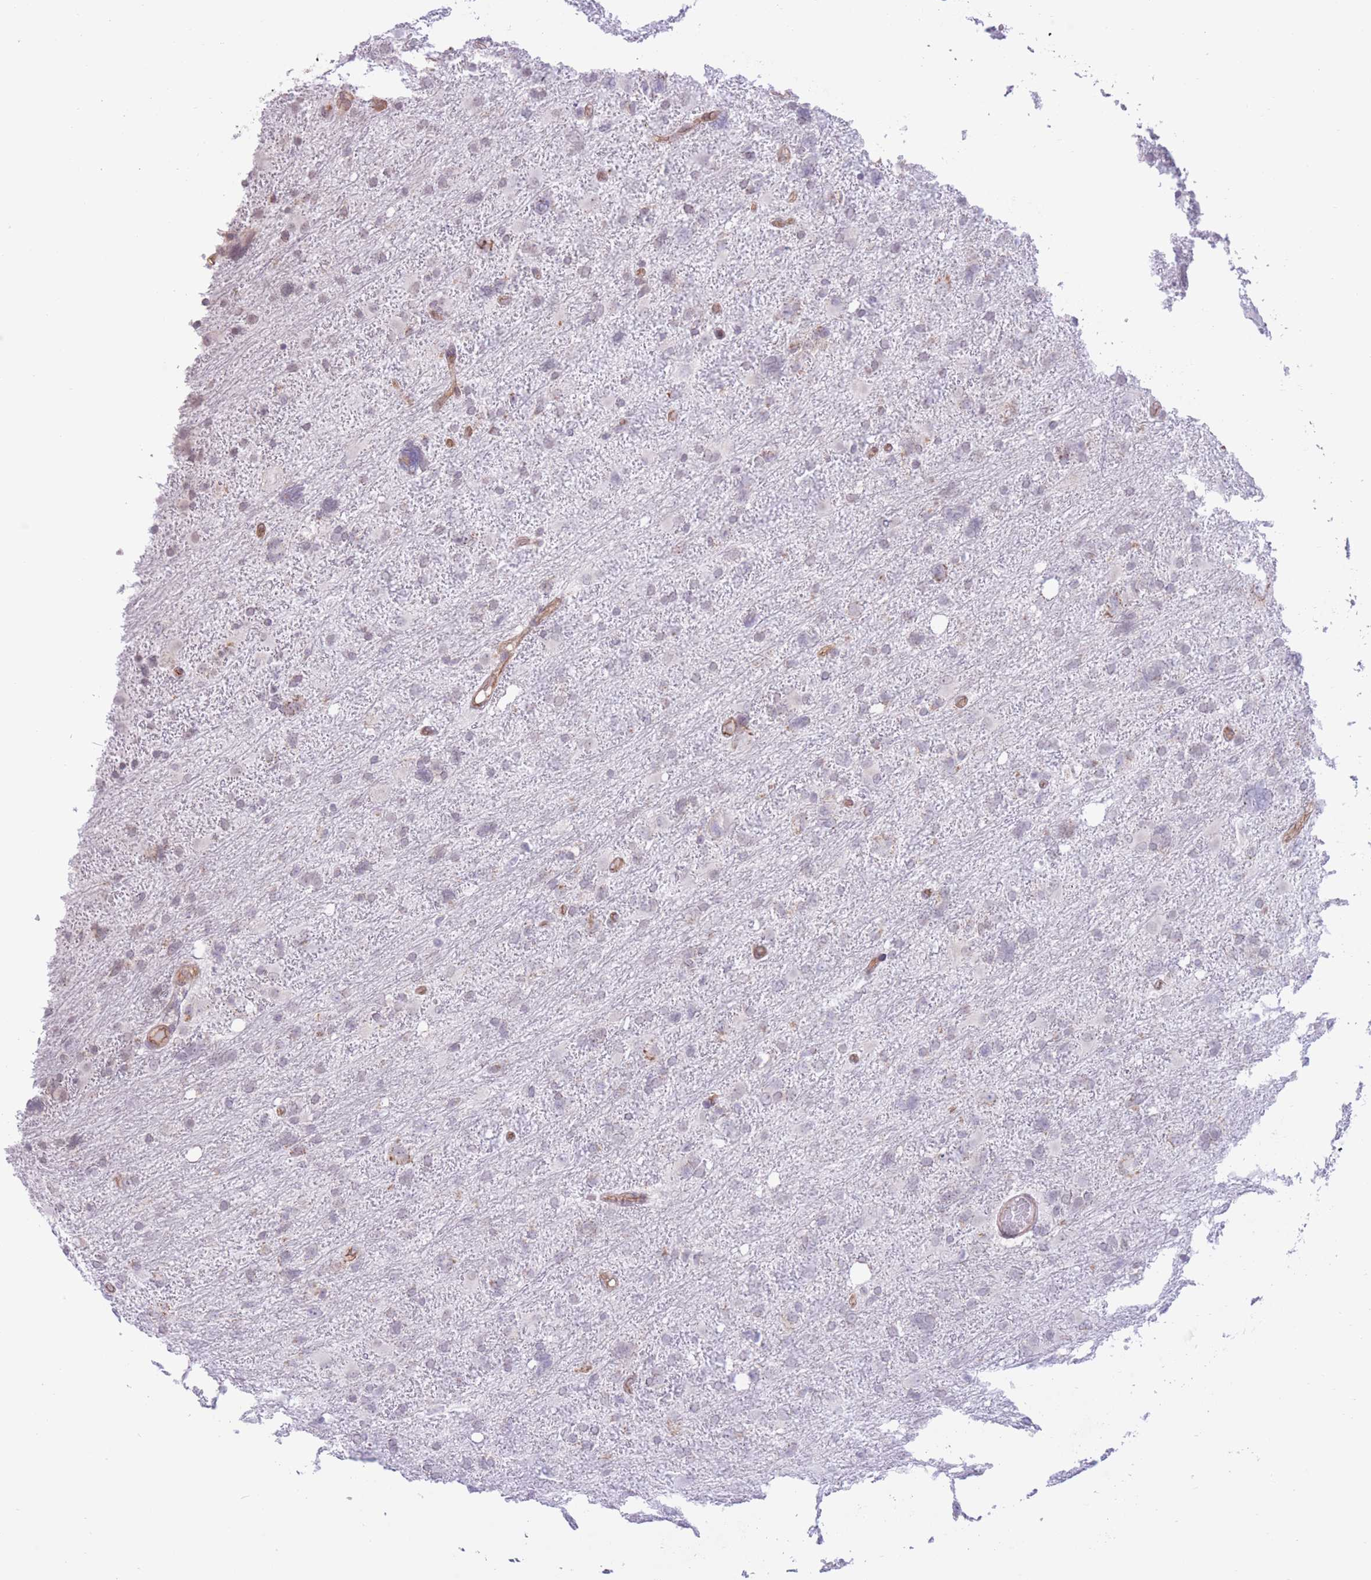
{"staining": {"intensity": "negative", "quantity": "none", "location": "none"}, "tissue": "glioma", "cell_type": "Tumor cells", "image_type": "cancer", "snomed": [{"axis": "morphology", "description": "Glioma, malignant, High grade"}, {"axis": "topography", "description": "Brain"}], "caption": "Tumor cells are negative for brown protein staining in glioma.", "gene": "MRPS31", "patient": {"sex": "male", "age": 61}}